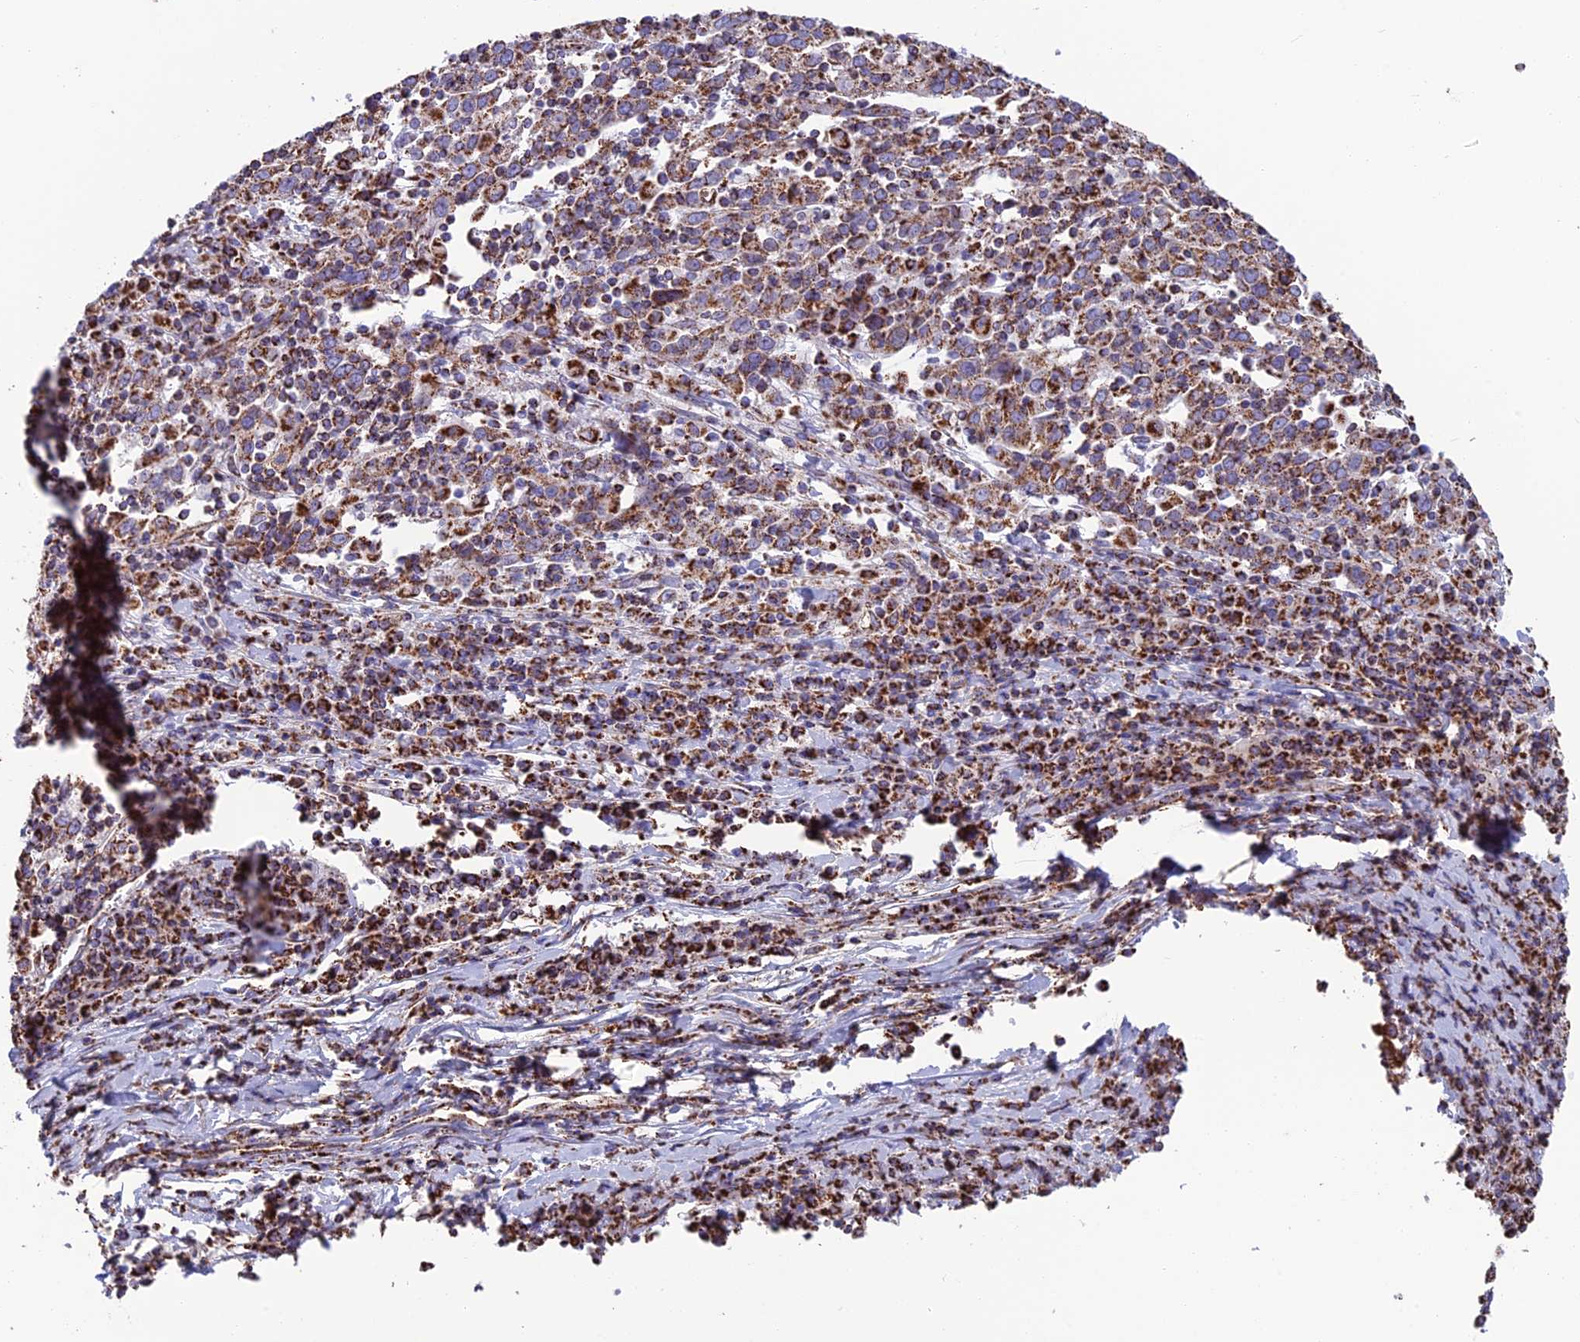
{"staining": {"intensity": "moderate", "quantity": ">75%", "location": "cytoplasmic/membranous"}, "tissue": "cervical cancer", "cell_type": "Tumor cells", "image_type": "cancer", "snomed": [{"axis": "morphology", "description": "Squamous cell carcinoma, NOS"}, {"axis": "topography", "description": "Cervix"}], "caption": "Tumor cells reveal medium levels of moderate cytoplasmic/membranous expression in about >75% of cells in human cervical cancer (squamous cell carcinoma).", "gene": "CS", "patient": {"sex": "female", "age": 46}}